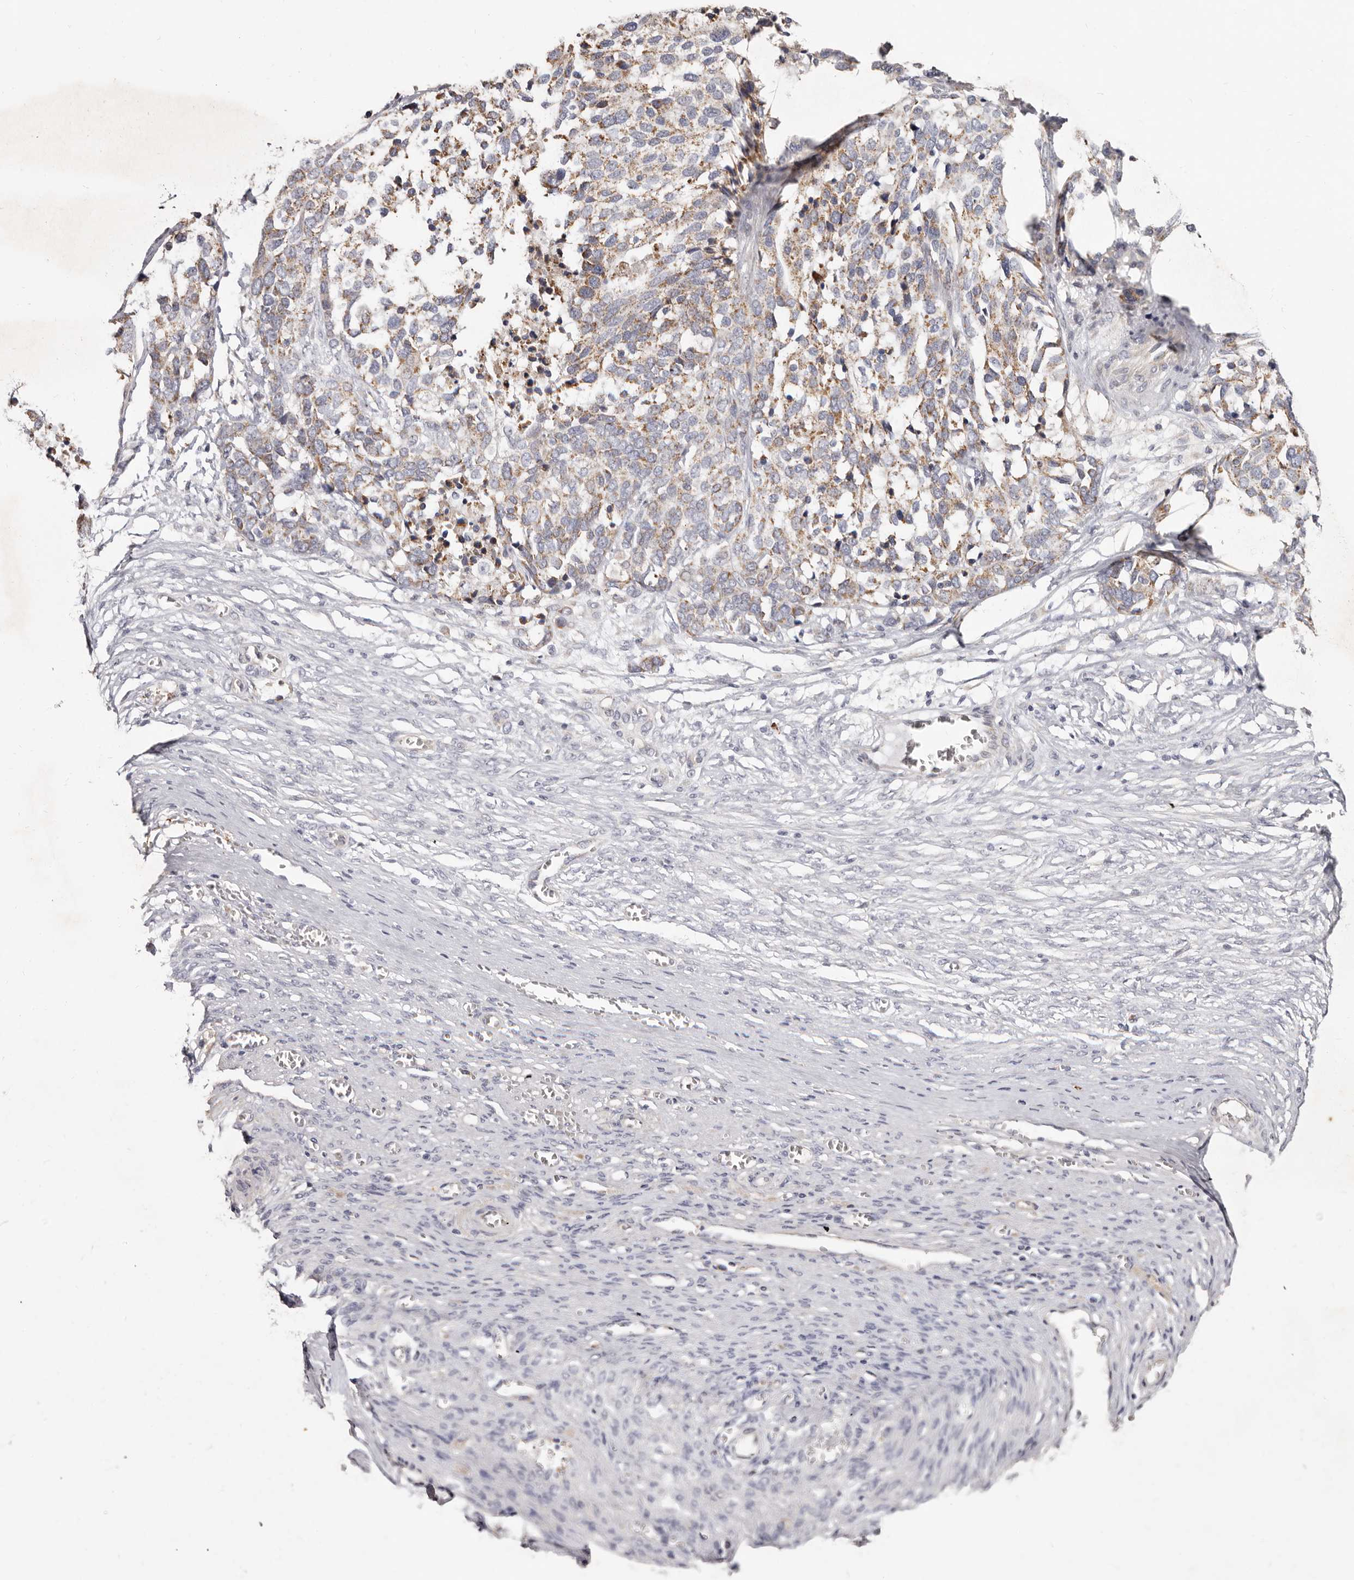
{"staining": {"intensity": "moderate", "quantity": "25%-75%", "location": "cytoplasmic/membranous"}, "tissue": "ovarian cancer", "cell_type": "Tumor cells", "image_type": "cancer", "snomed": [{"axis": "morphology", "description": "Cystadenocarcinoma, serous, NOS"}, {"axis": "topography", "description": "Ovary"}], "caption": "High-magnification brightfield microscopy of ovarian serous cystadenocarcinoma stained with DAB (3,3'-diaminobenzidine) (brown) and counterstained with hematoxylin (blue). tumor cells exhibit moderate cytoplasmic/membranous staining is present in about25%-75% of cells.", "gene": "SPTA1", "patient": {"sex": "female", "age": 44}}